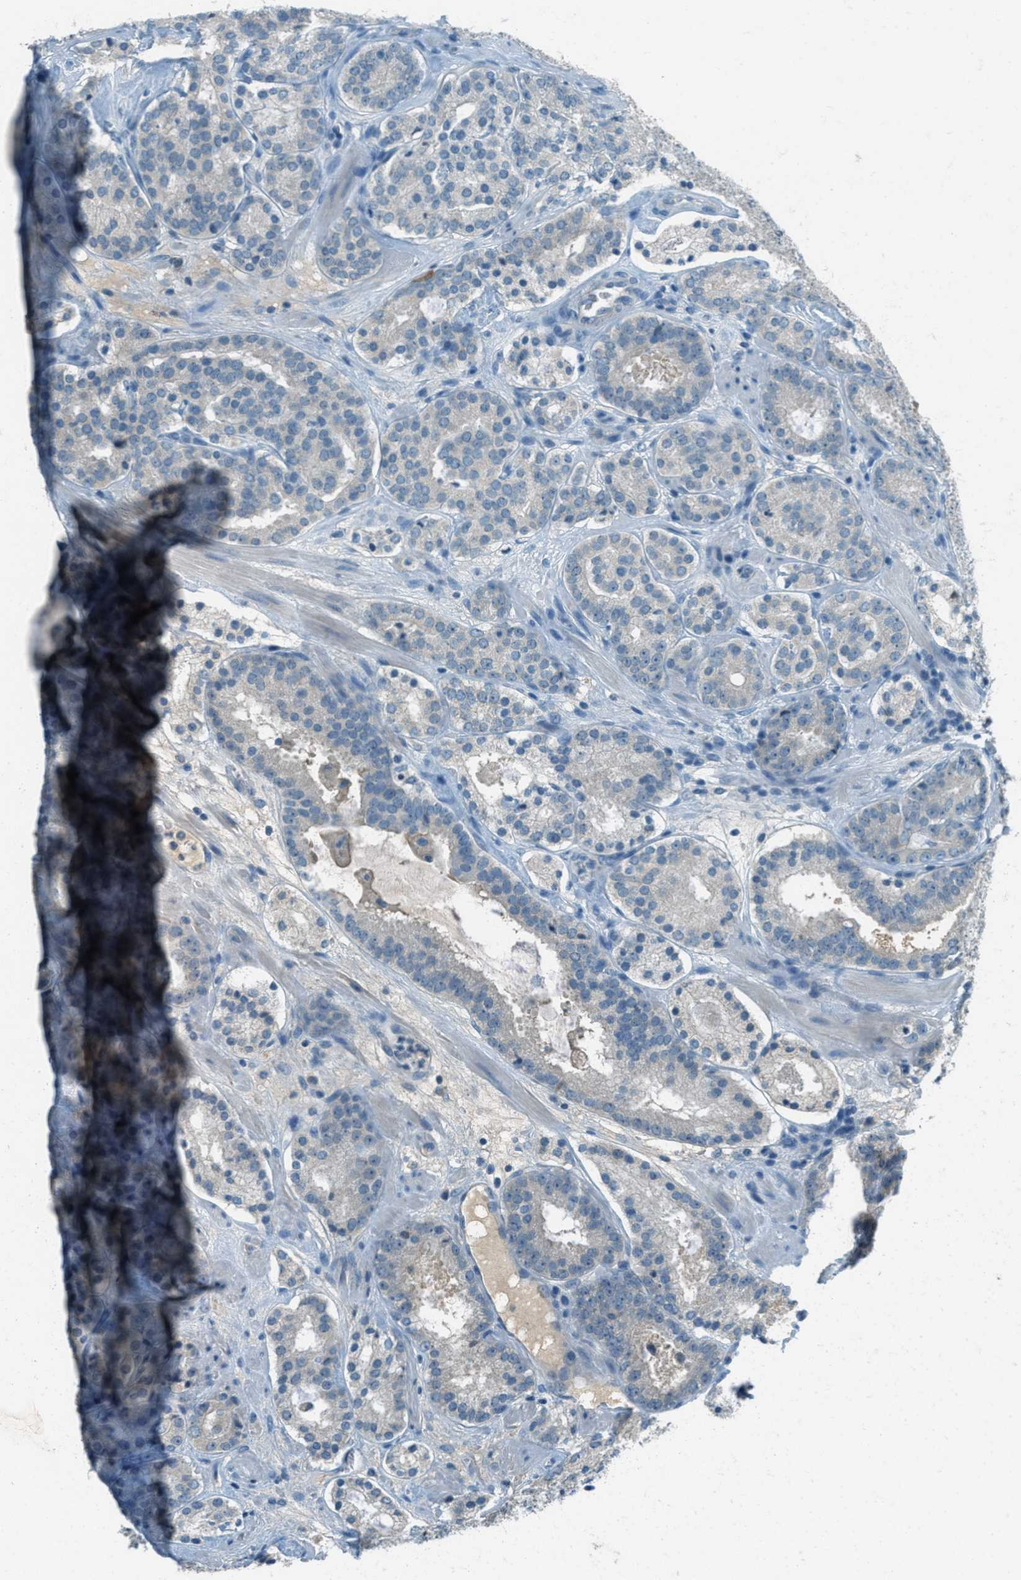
{"staining": {"intensity": "weak", "quantity": "<25%", "location": "cytoplasmic/membranous"}, "tissue": "prostate cancer", "cell_type": "Tumor cells", "image_type": "cancer", "snomed": [{"axis": "morphology", "description": "Adenocarcinoma, Low grade"}, {"axis": "topography", "description": "Prostate"}], "caption": "A histopathology image of human prostate adenocarcinoma (low-grade) is negative for staining in tumor cells. (DAB (3,3'-diaminobenzidine) immunohistochemistry visualized using brightfield microscopy, high magnification).", "gene": "MSLN", "patient": {"sex": "male", "age": 69}}